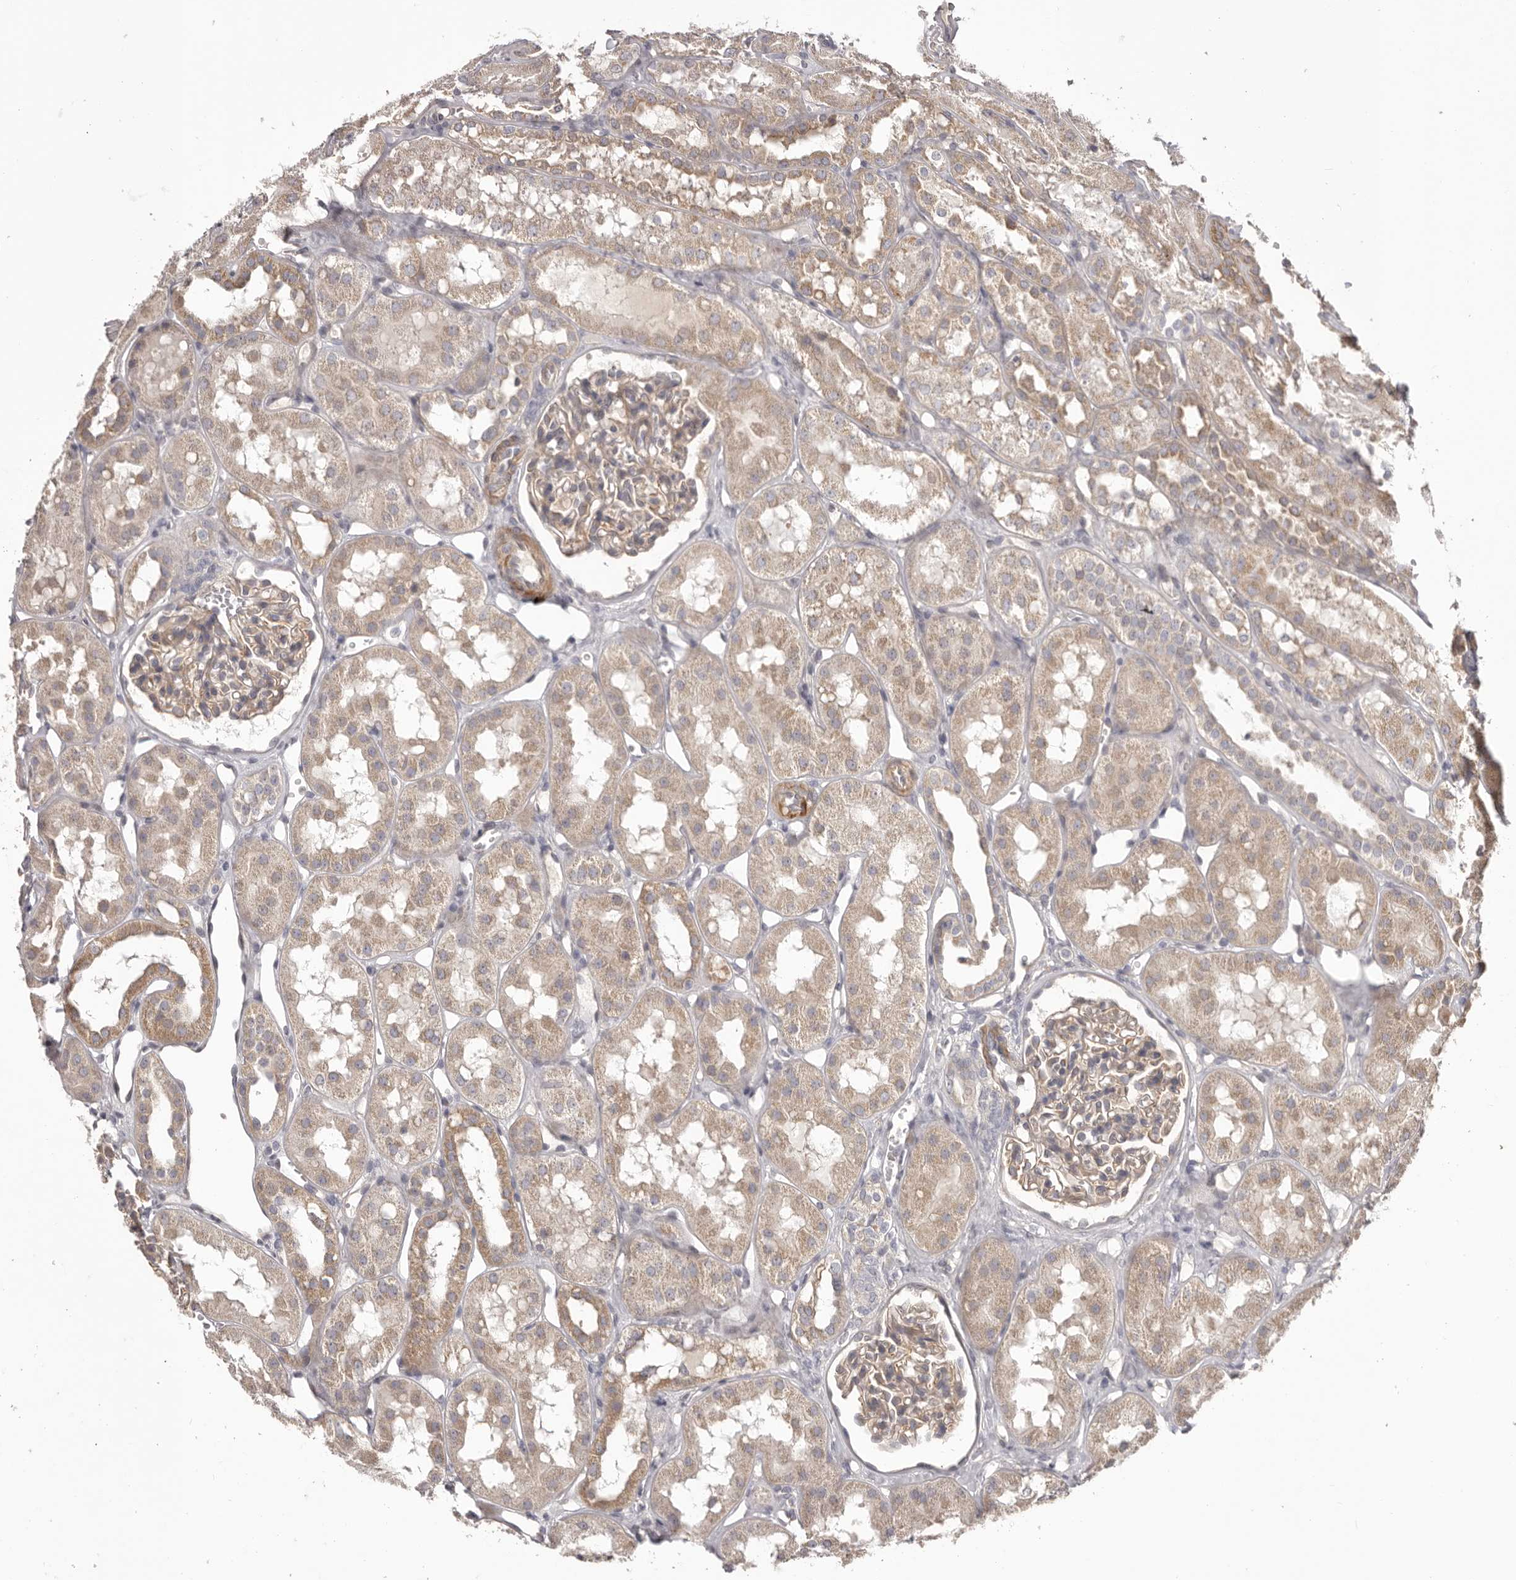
{"staining": {"intensity": "weak", "quantity": ">75%", "location": "cytoplasmic/membranous"}, "tissue": "kidney", "cell_type": "Cells in glomeruli", "image_type": "normal", "snomed": [{"axis": "morphology", "description": "Normal tissue, NOS"}, {"axis": "topography", "description": "Kidney"}], "caption": "Human kidney stained with a brown dye demonstrates weak cytoplasmic/membranous positive positivity in about >75% of cells in glomeruli.", "gene": "HRH1", "patient": {"sex": "male", "age": 16}}